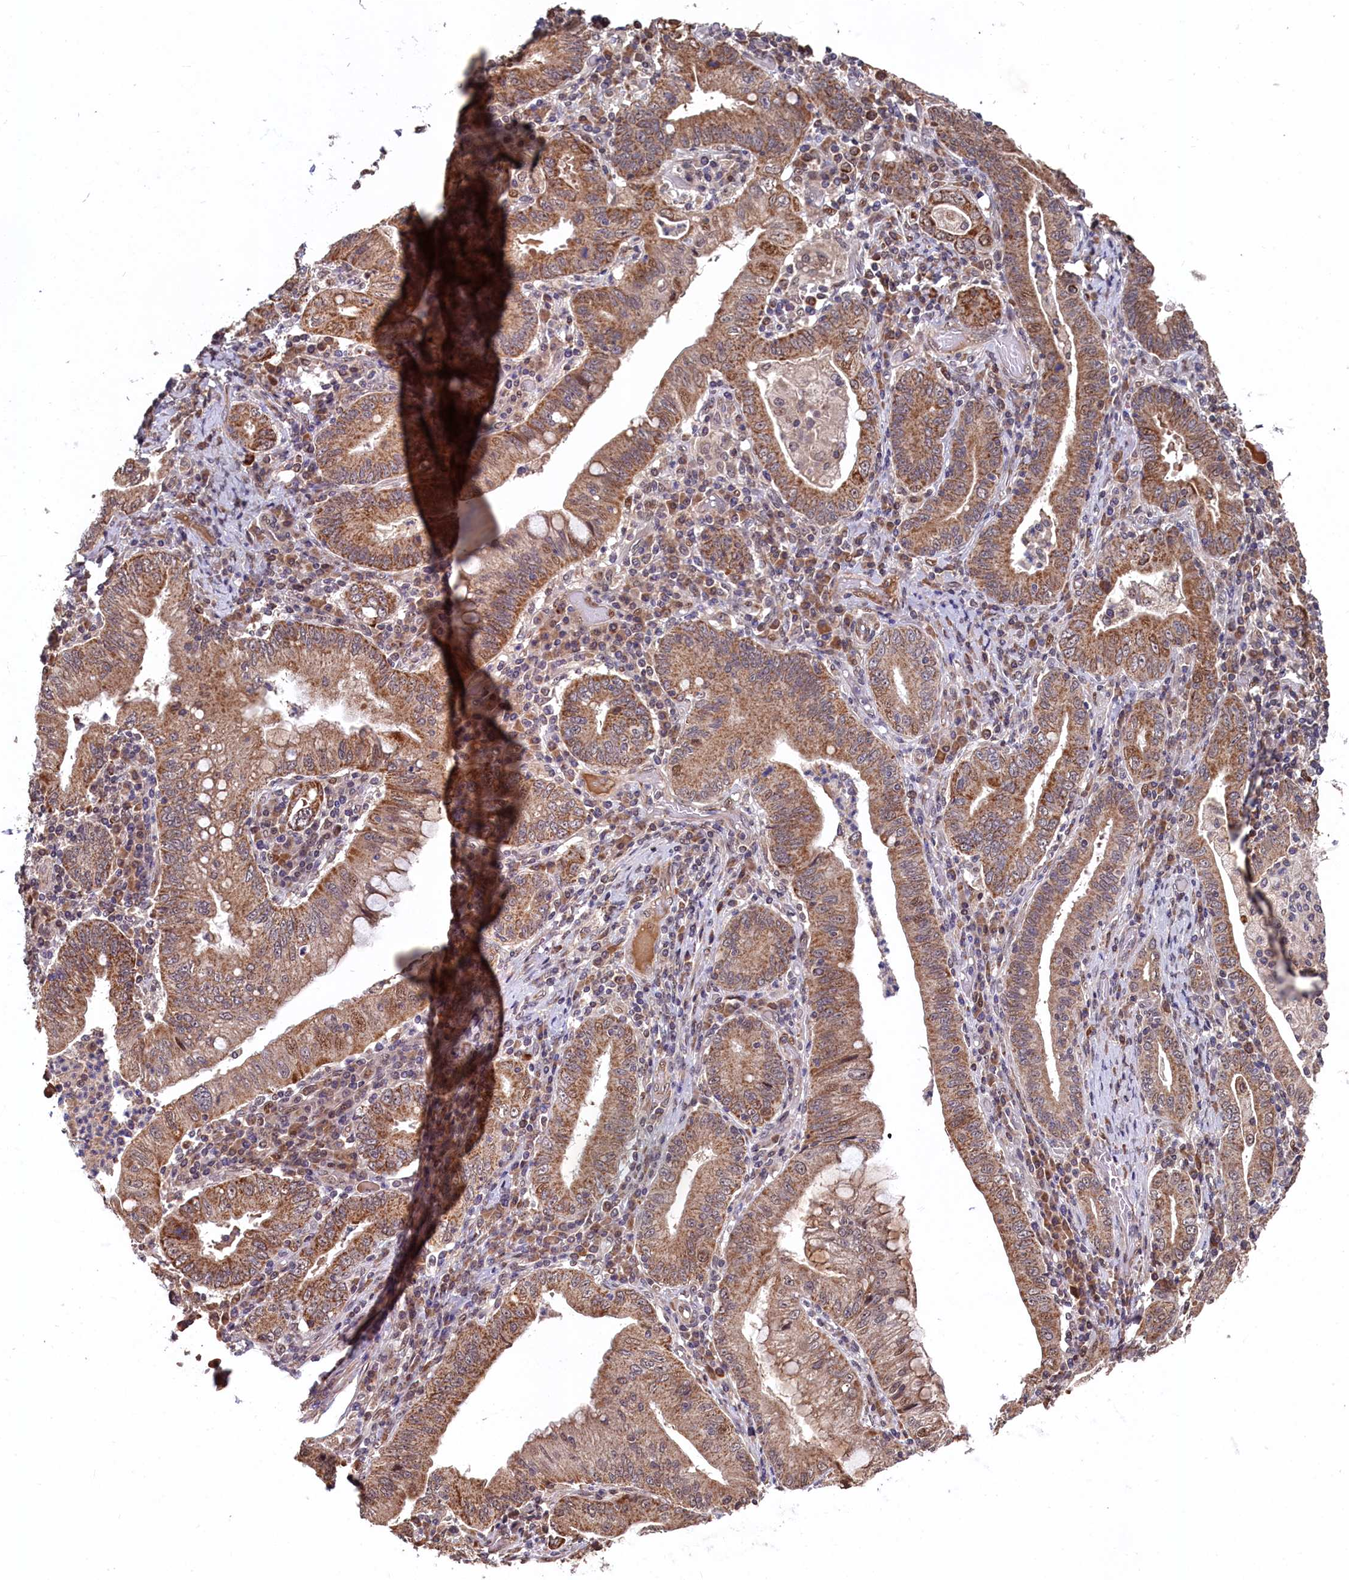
{"staining": {"intensity": "moderate", "quantity": ">75%", "location": "cytoplasmic/membranous"}, "tissue": "stomach cancer", "cell_type": "Tumor cells", "image_type": "cancer", "snomed": [{"axis": "morphology", "description": "Normal tissue, NOS"}, {"axis": "morphology", "description": "Adenocarcinoma, NOS"}, {"axis": "topography", "description": "Esophagus"}, {"axis": "topography", "description": "Stomach, upper"}, {"axis": "topography", "description": "Peripheral nerve tissue"}], "caption": "A brown stain shows moderate cytoplasmic/membranous staining of a protein in human adenocarcinoma (stomach) tumor cells.", "gene": "CLPX", "patient": {"sex": "male", "age": 62}}